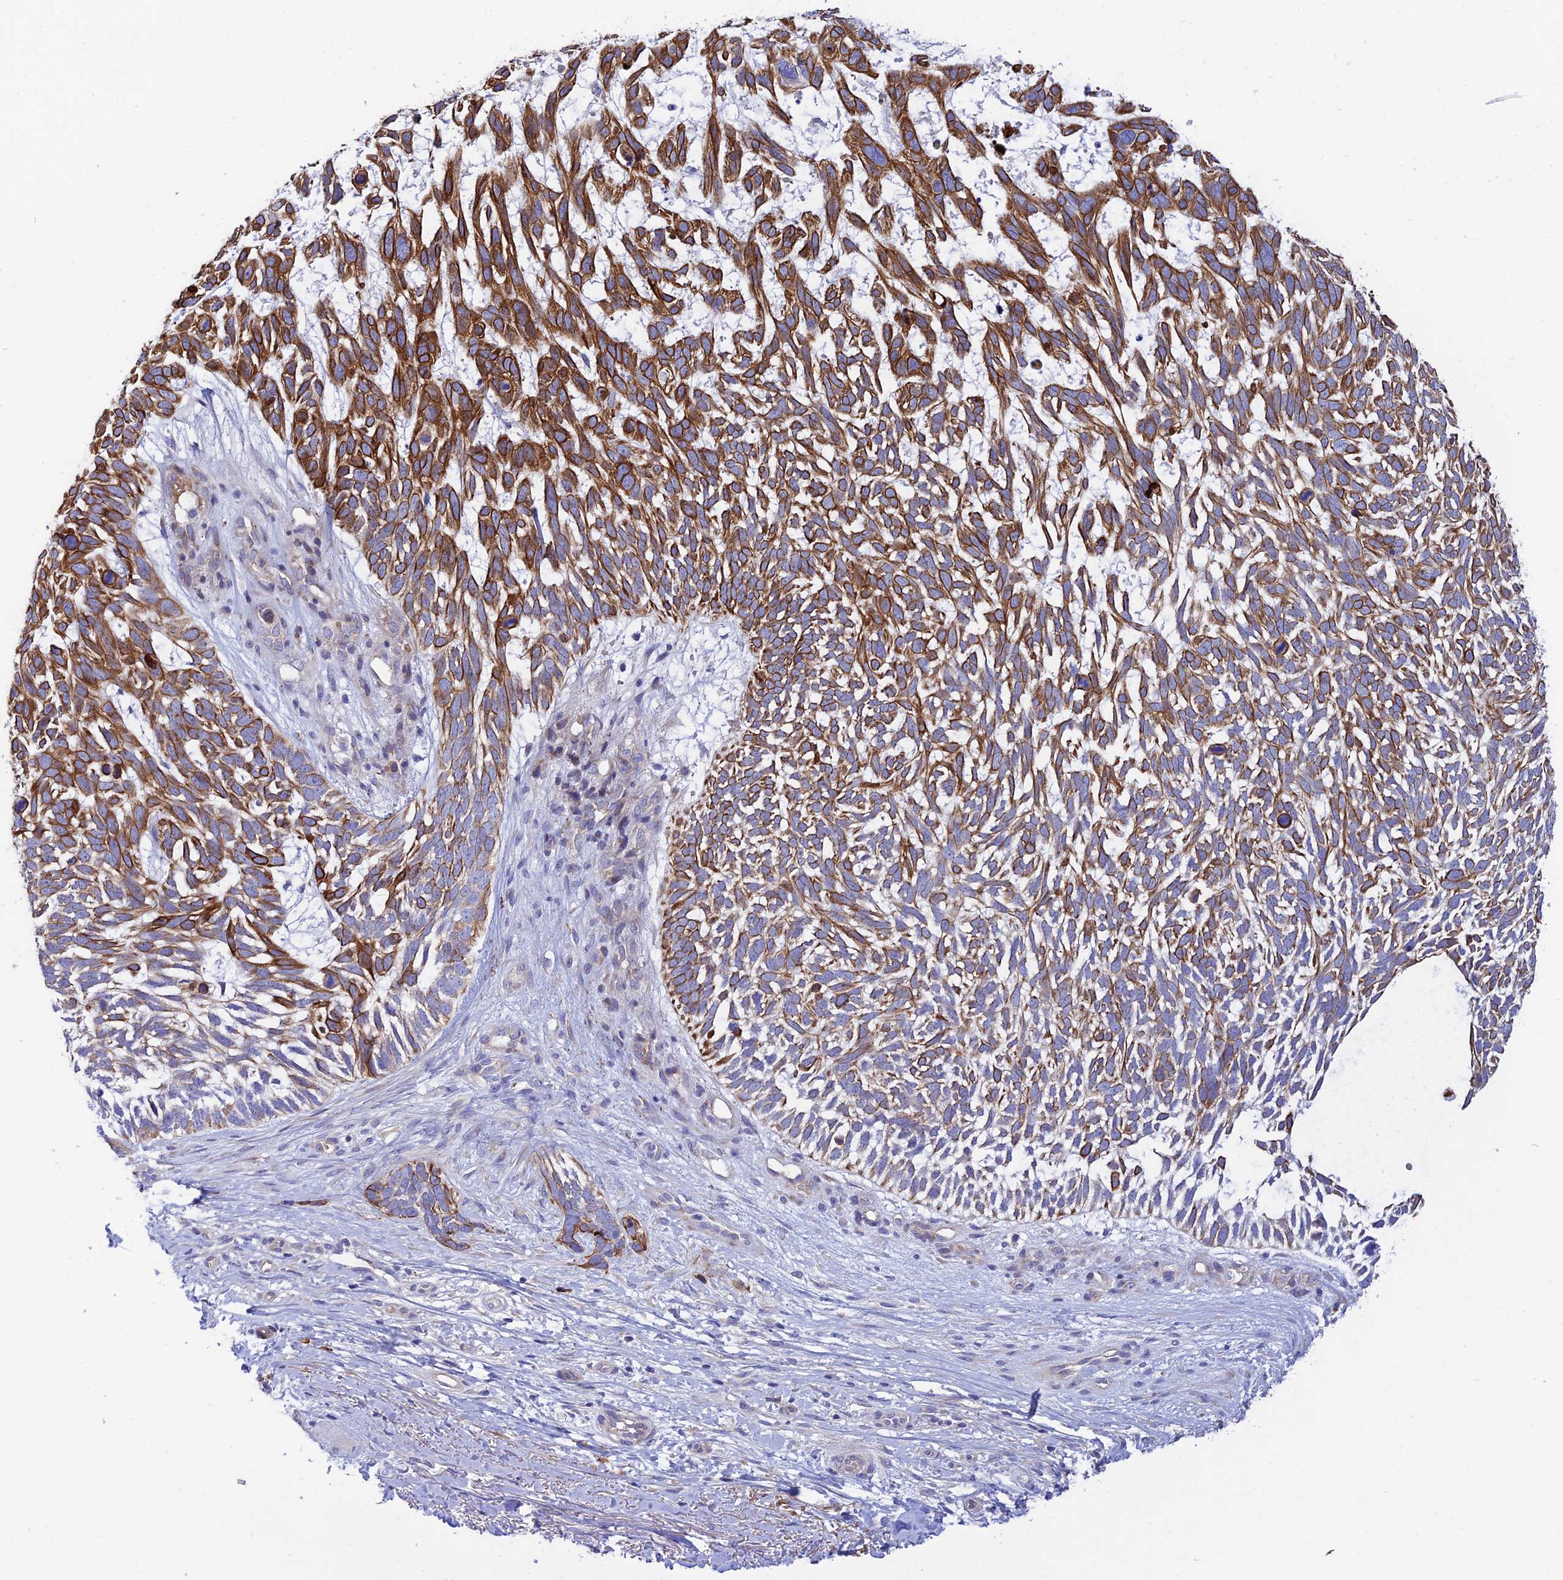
{"staining": {"intensity": "moderate", "quantity": ">75%", "location": "cytoplasmic/membranous"}, "tissue": "skin cancer", "cell_type": "Tumor cells", "image_type": "cancer", "snomed": [{"axis": "morphology", "description": "Basal cell carcinoma"}, {"axis": "topography", "description": "Skin"}], "caption": "Basal cell carcinoma (skin) was stained to show a protein in brown. There is medium levels of moderate cytoplasmic/membranous staining in about >75% of tumor cells.", "gene": "CCDC157", "patient": {"sex": "male", "age": 88}}